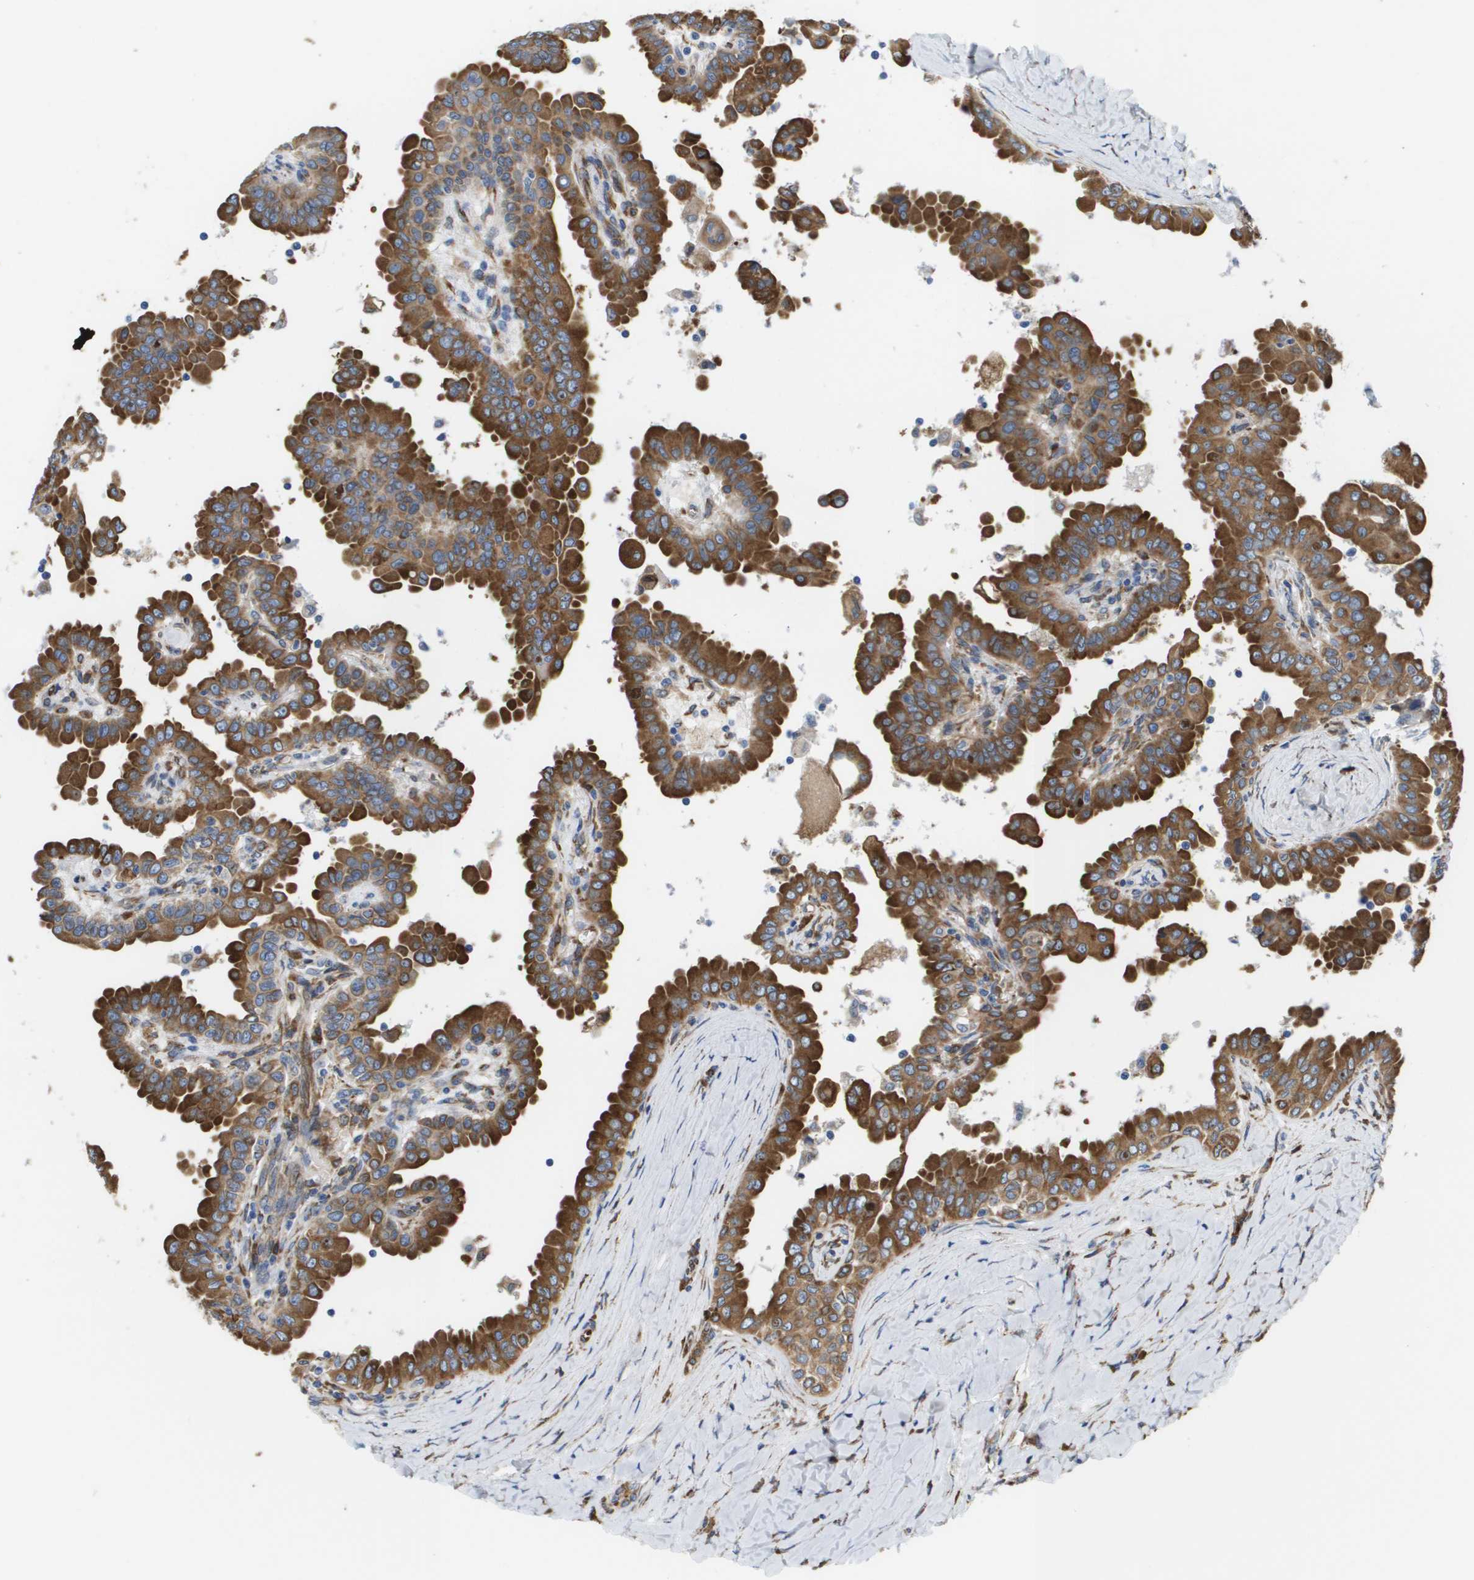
{"staining": {"intensity": "strong", "quantity": ">75%", "location": "cytoplasmic/membranous"}, "tissue": "thyroid cancer", "cell_type": "Tumor cells", "image_type": "cancer", "snomed": [{"axis": "morphology", "description": "Papillary adenocarcinoma, NOS"}, {"axis": "topography", "description": "Thyroid gland"}], "caption": "Immunohistochemical staining of thyroid papillary adenocarcinoma reveals high levels of strong cytoplasmic/membranous protein expression in approximately >75% of tumor cells. The staining was performed using DAB, with brown indicating positive protein expression. Nuclei are stained blue with hematoxylin.", "gene": "ST3GAL2", "patient": {"sex": "male", "age": 33}}